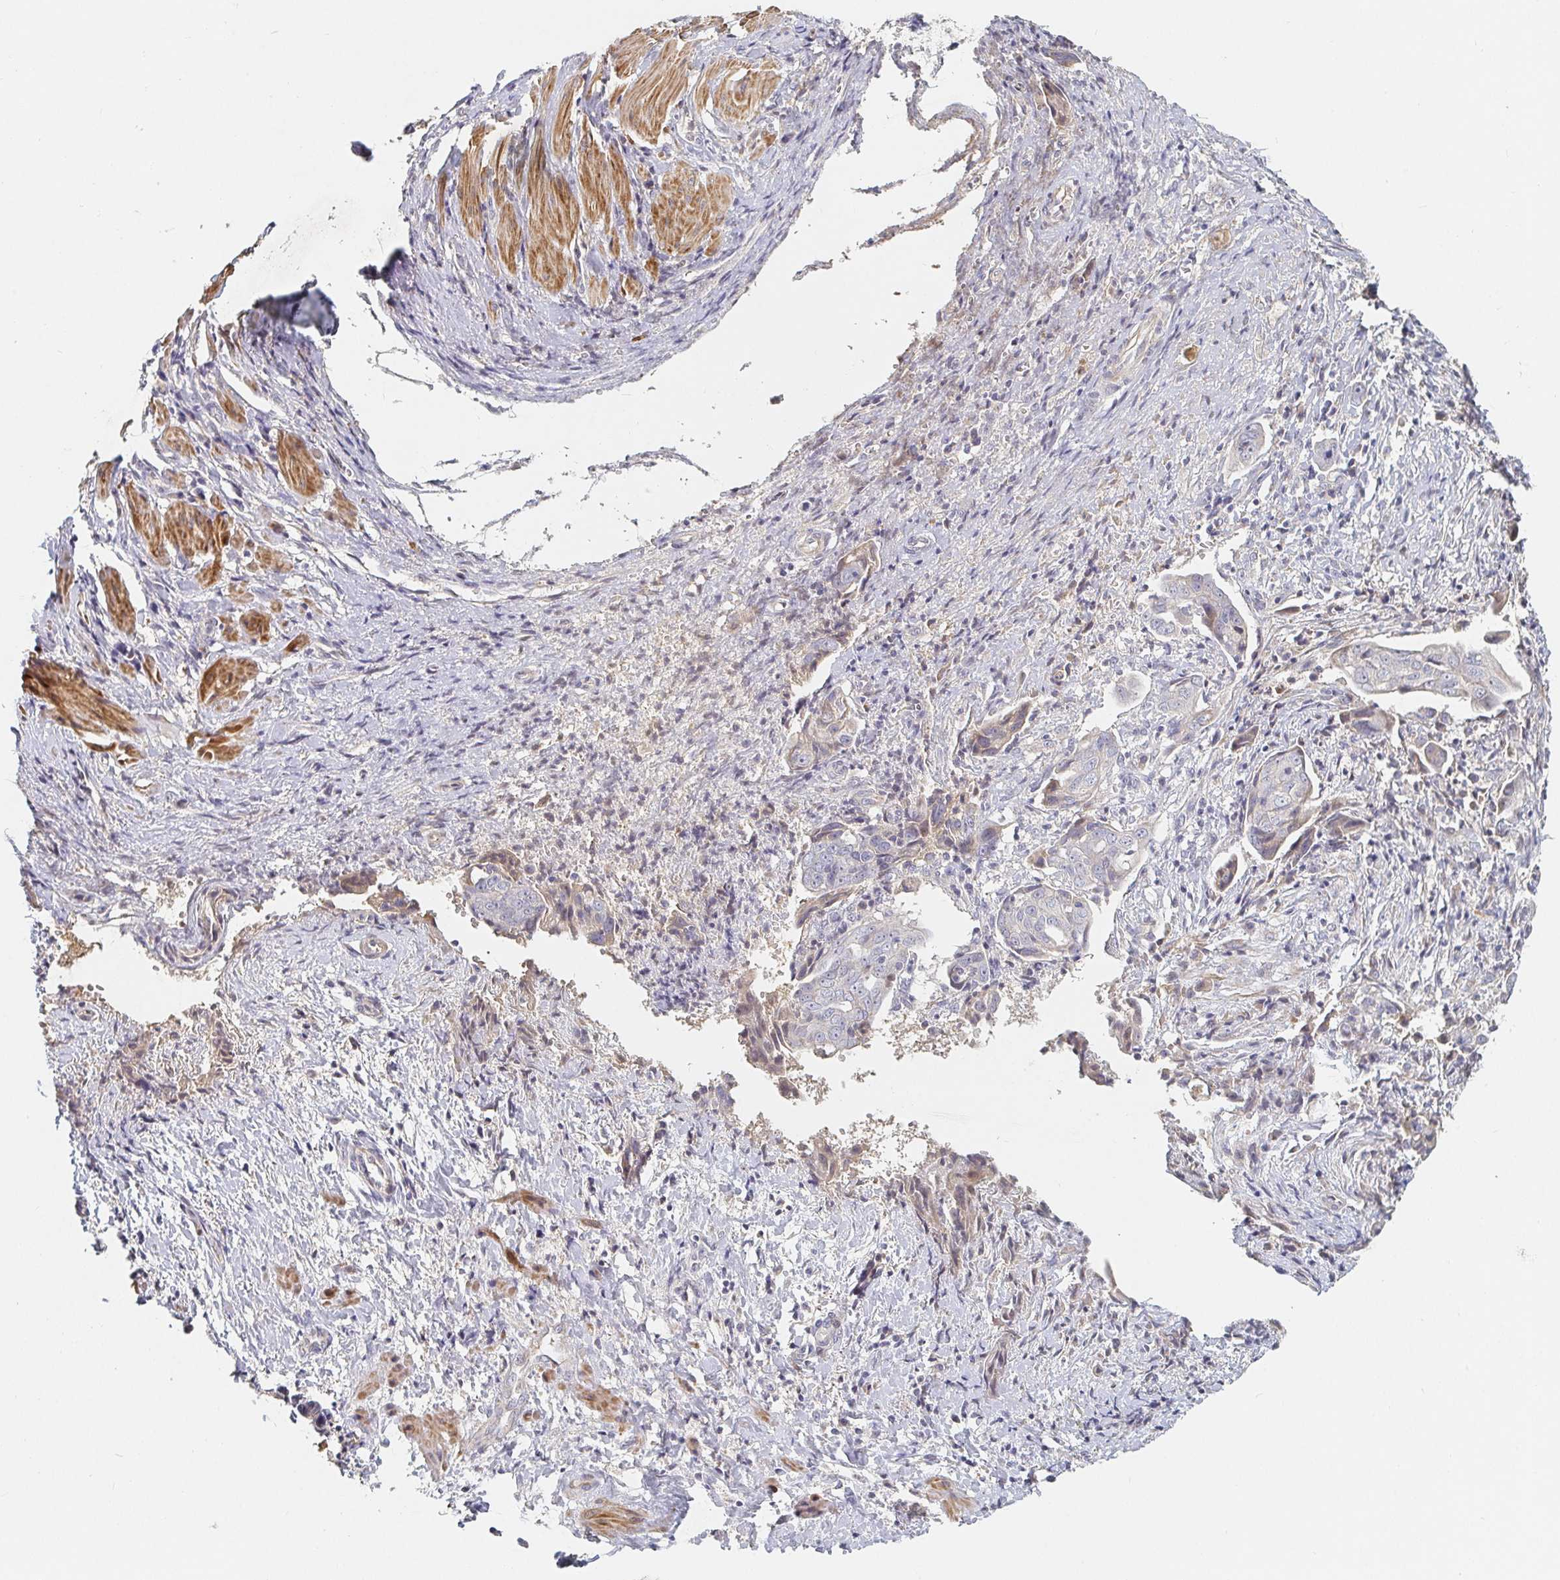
{"staining": {"intensity": "negative", "quantity": "none", "location": "none"}, "tissue": "ovarian cancer", "cell_type": "Tumor cells", "image_type": "cancer", "snomed": [{"axis": "morphology", "description": "Carcinoma, endometroid"}, {"axis": "topography", "description": "Ovary"}], "caption": "This is an immunohistochemistry histopathology image of ovarian endometroid carcinoma. There is no staining in tumor cells.", "gene": "NME9", "patient": {"sex": "female", "age": 70}}